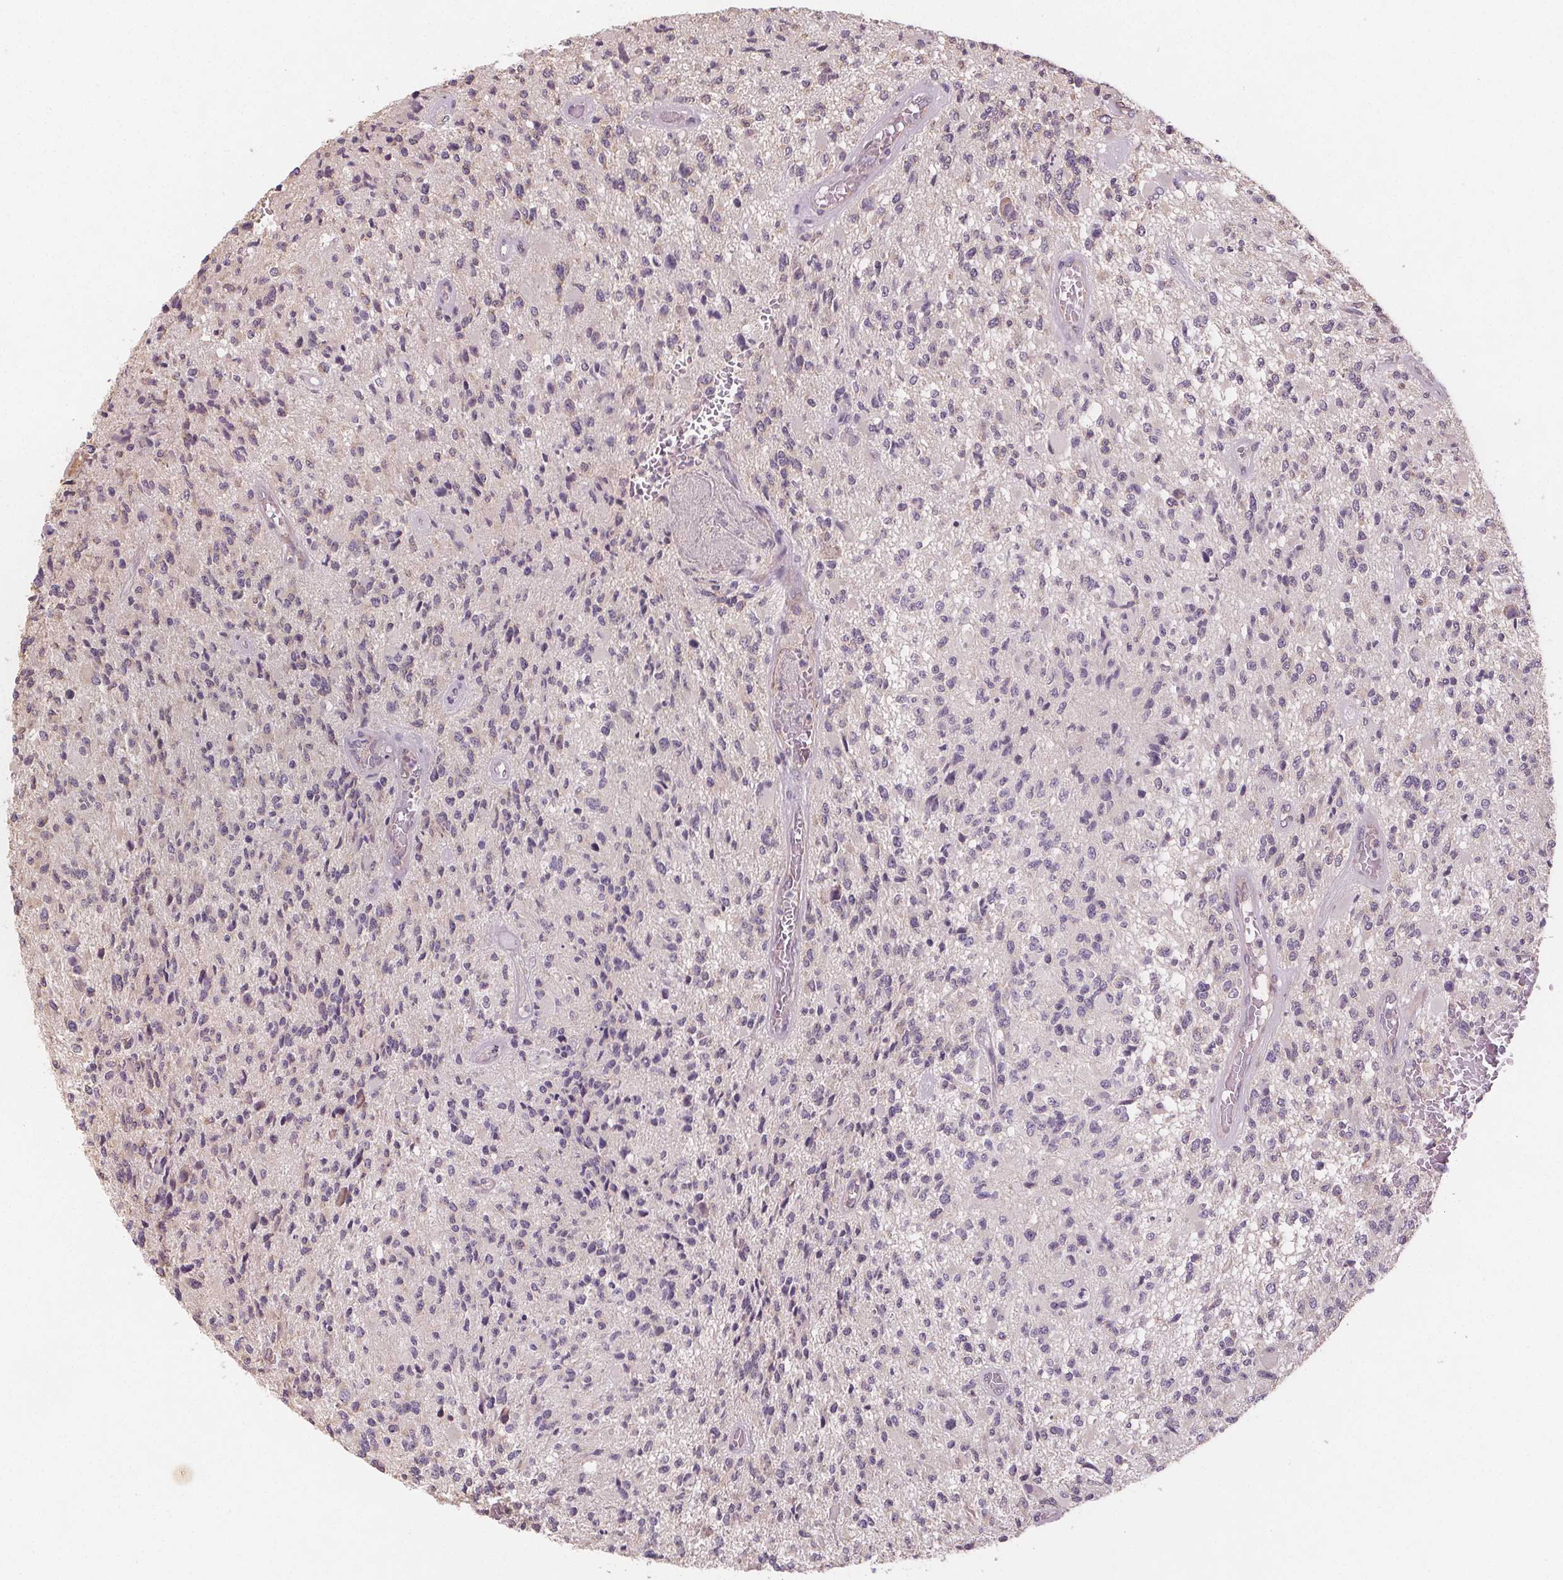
{"staining": {"intensity": "negative", "quantity": "none", "location": "none"}, "tissue": "glioma", "cell_type": "Tumor cells", "image_type": "cancer", "snomed": [{"axis": "morphology", "description": "Glioma, malignant, High grade"}, {"axis": "topography", "description": "Brain"}], "caption": "An immunohistochemistry (IHC) image of glioma is shown. There is no staining in tumor cells of glioma.", "gene": "TMEM80", "patient": {"sex": "female", "age": 63}}